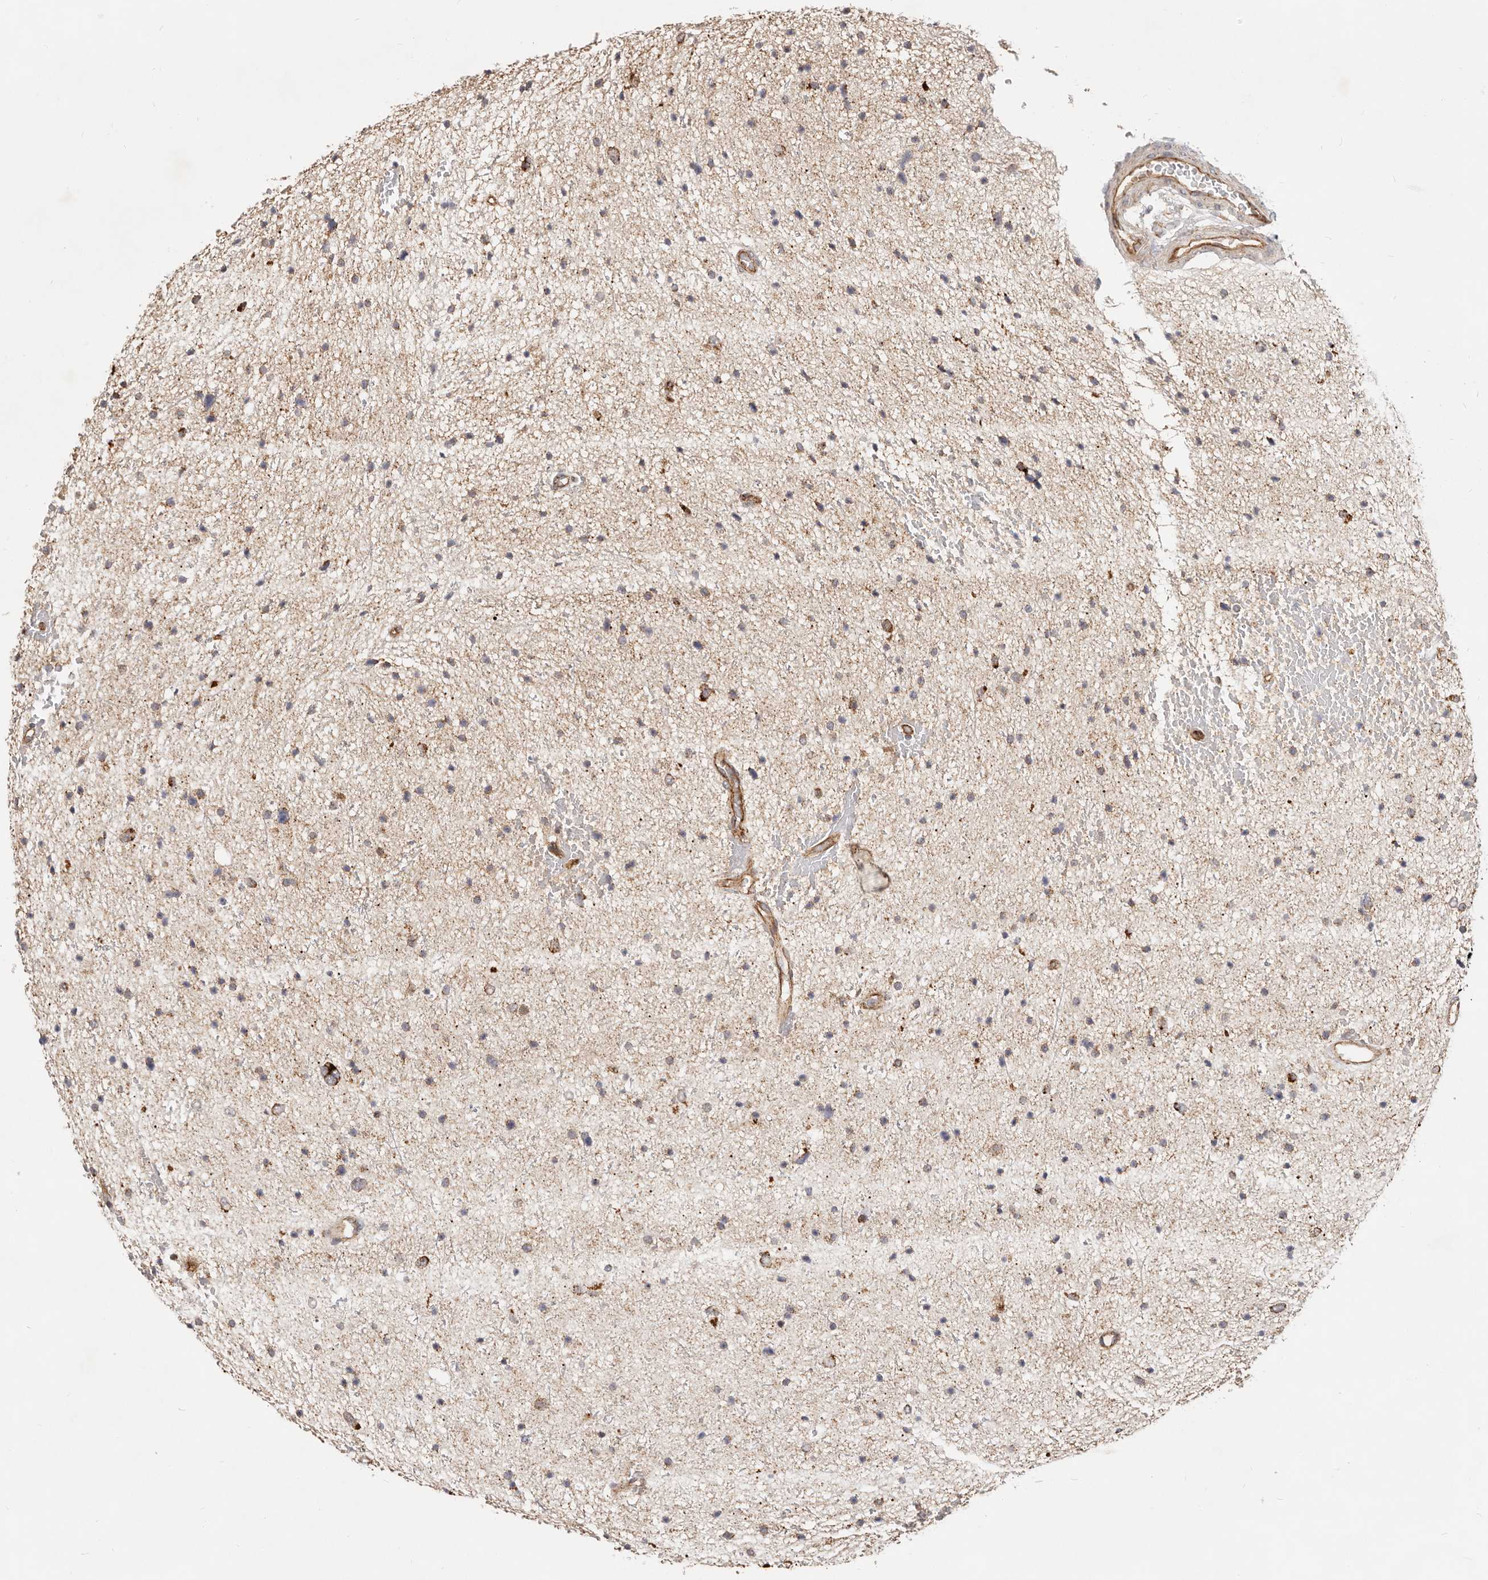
{"staining": {"intensity": "moderate", "quantity": "25%-75%", "location": "cytoplasmic/membranous"}, "tissue": "glioma", "cell_type": "Tumor cells", "image_type": "cancer", "snomed": [{"axis": "morphology", "description": "Glioma, malignant, Low grade"}, {"axis": "topography", "description": "Brain"}], "caption": "Immunohistochemistry (IHC) image of human malignant low-grade glioma stained for a protein (brown), which demonstrates medium levels of moderate cytoplasmic/membranous expression in about 25%-75% of tumor cells.", "gene": "USP49", "patient": {"sex": "female", "age": 37}}